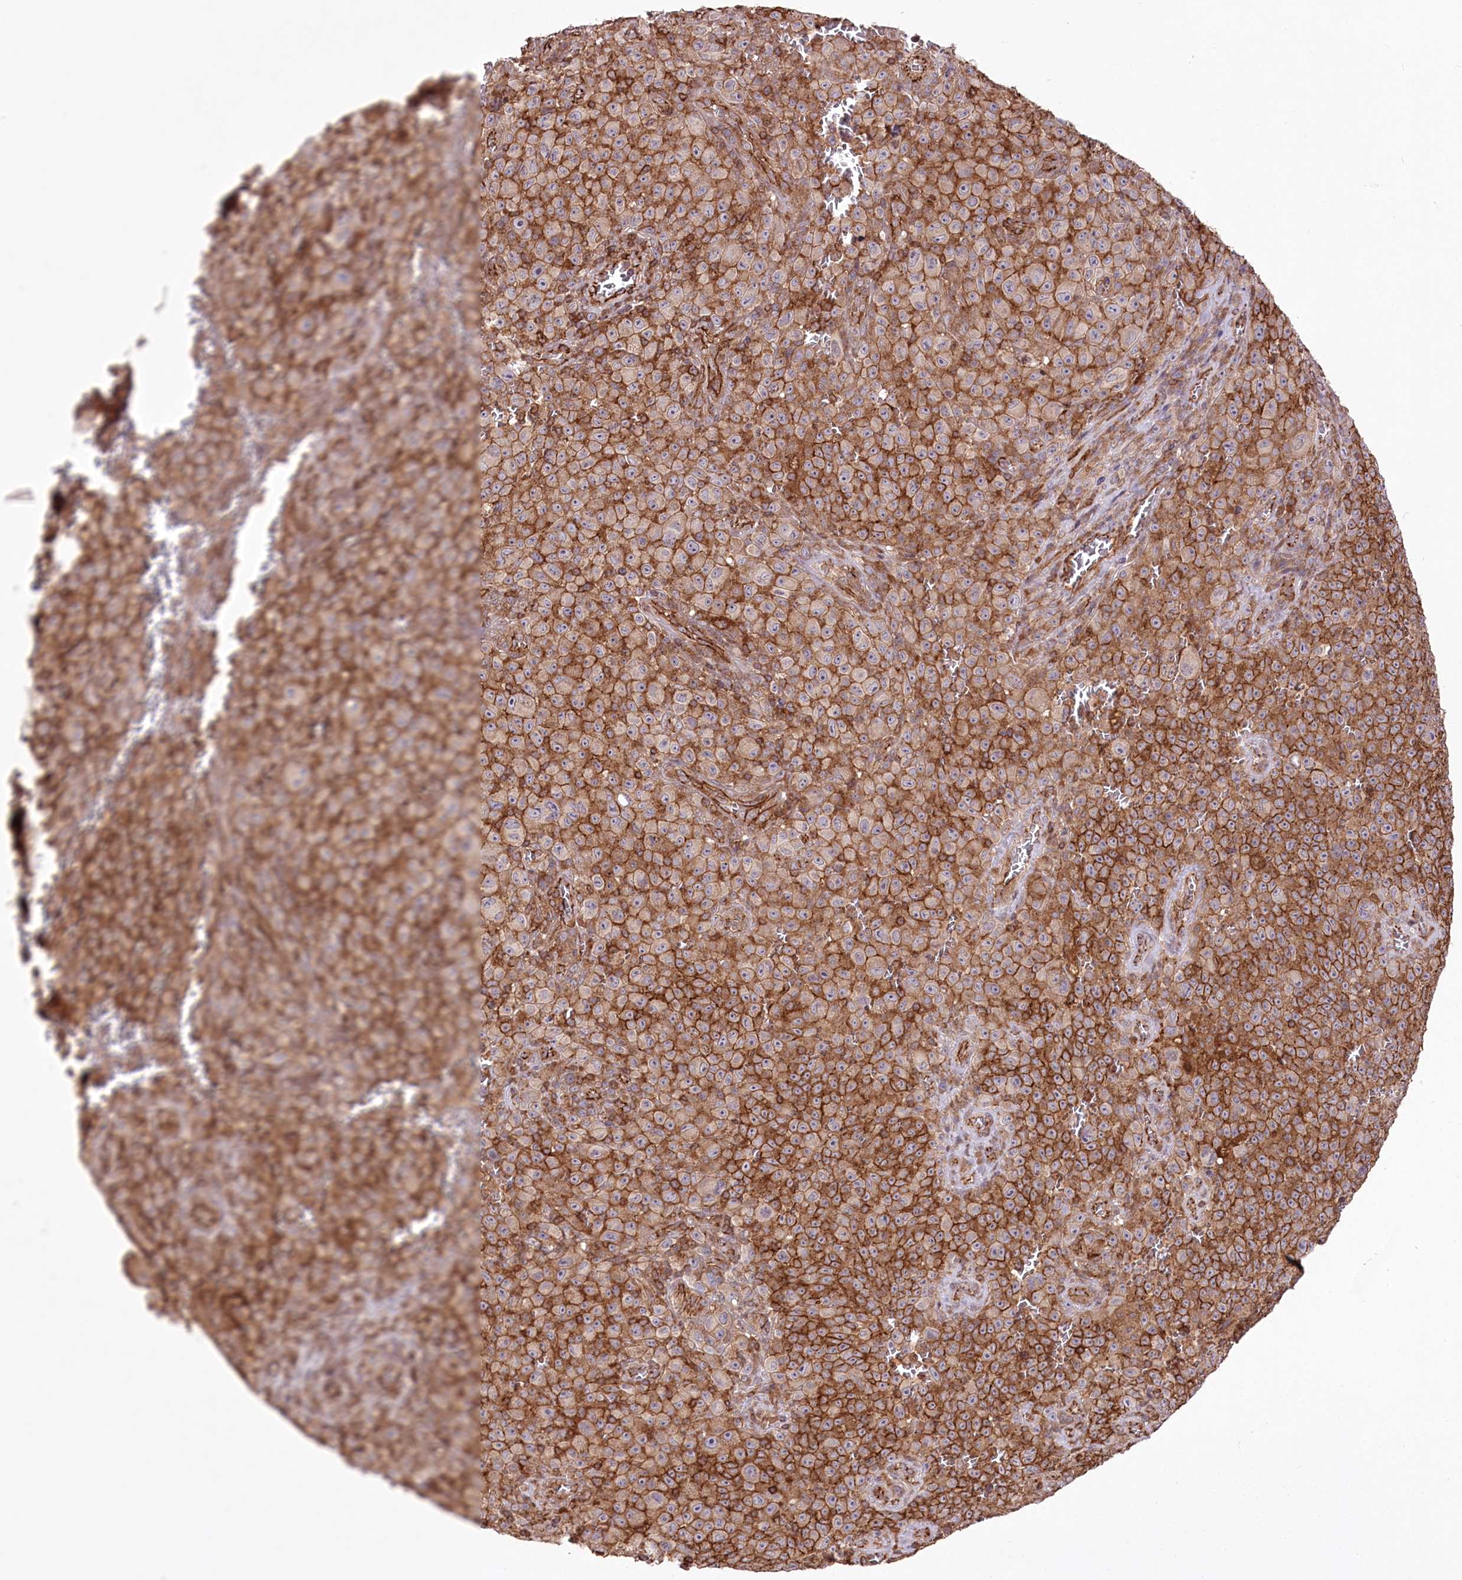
{"staining": {"intensity": "strong", "quantity": ">75%", "location": "cytoplasmic/membranous"}, "tissue": "melanoma", "cell_type": "Tumor cells", "image_type": "cancer", "snomed": [{"axis": "morphology", "description": "Malignant melanoma, NOS"}, {"axis": "topography", "description": "Skin"}], "caption": "Malignant melanoma stained with DAB IHC reveals high levels of strong cytoplasmic/membranous positivity in about >75% of tumor cells.", "gene": "DHX29", "patient": {"sex": "female", "age": 82}}